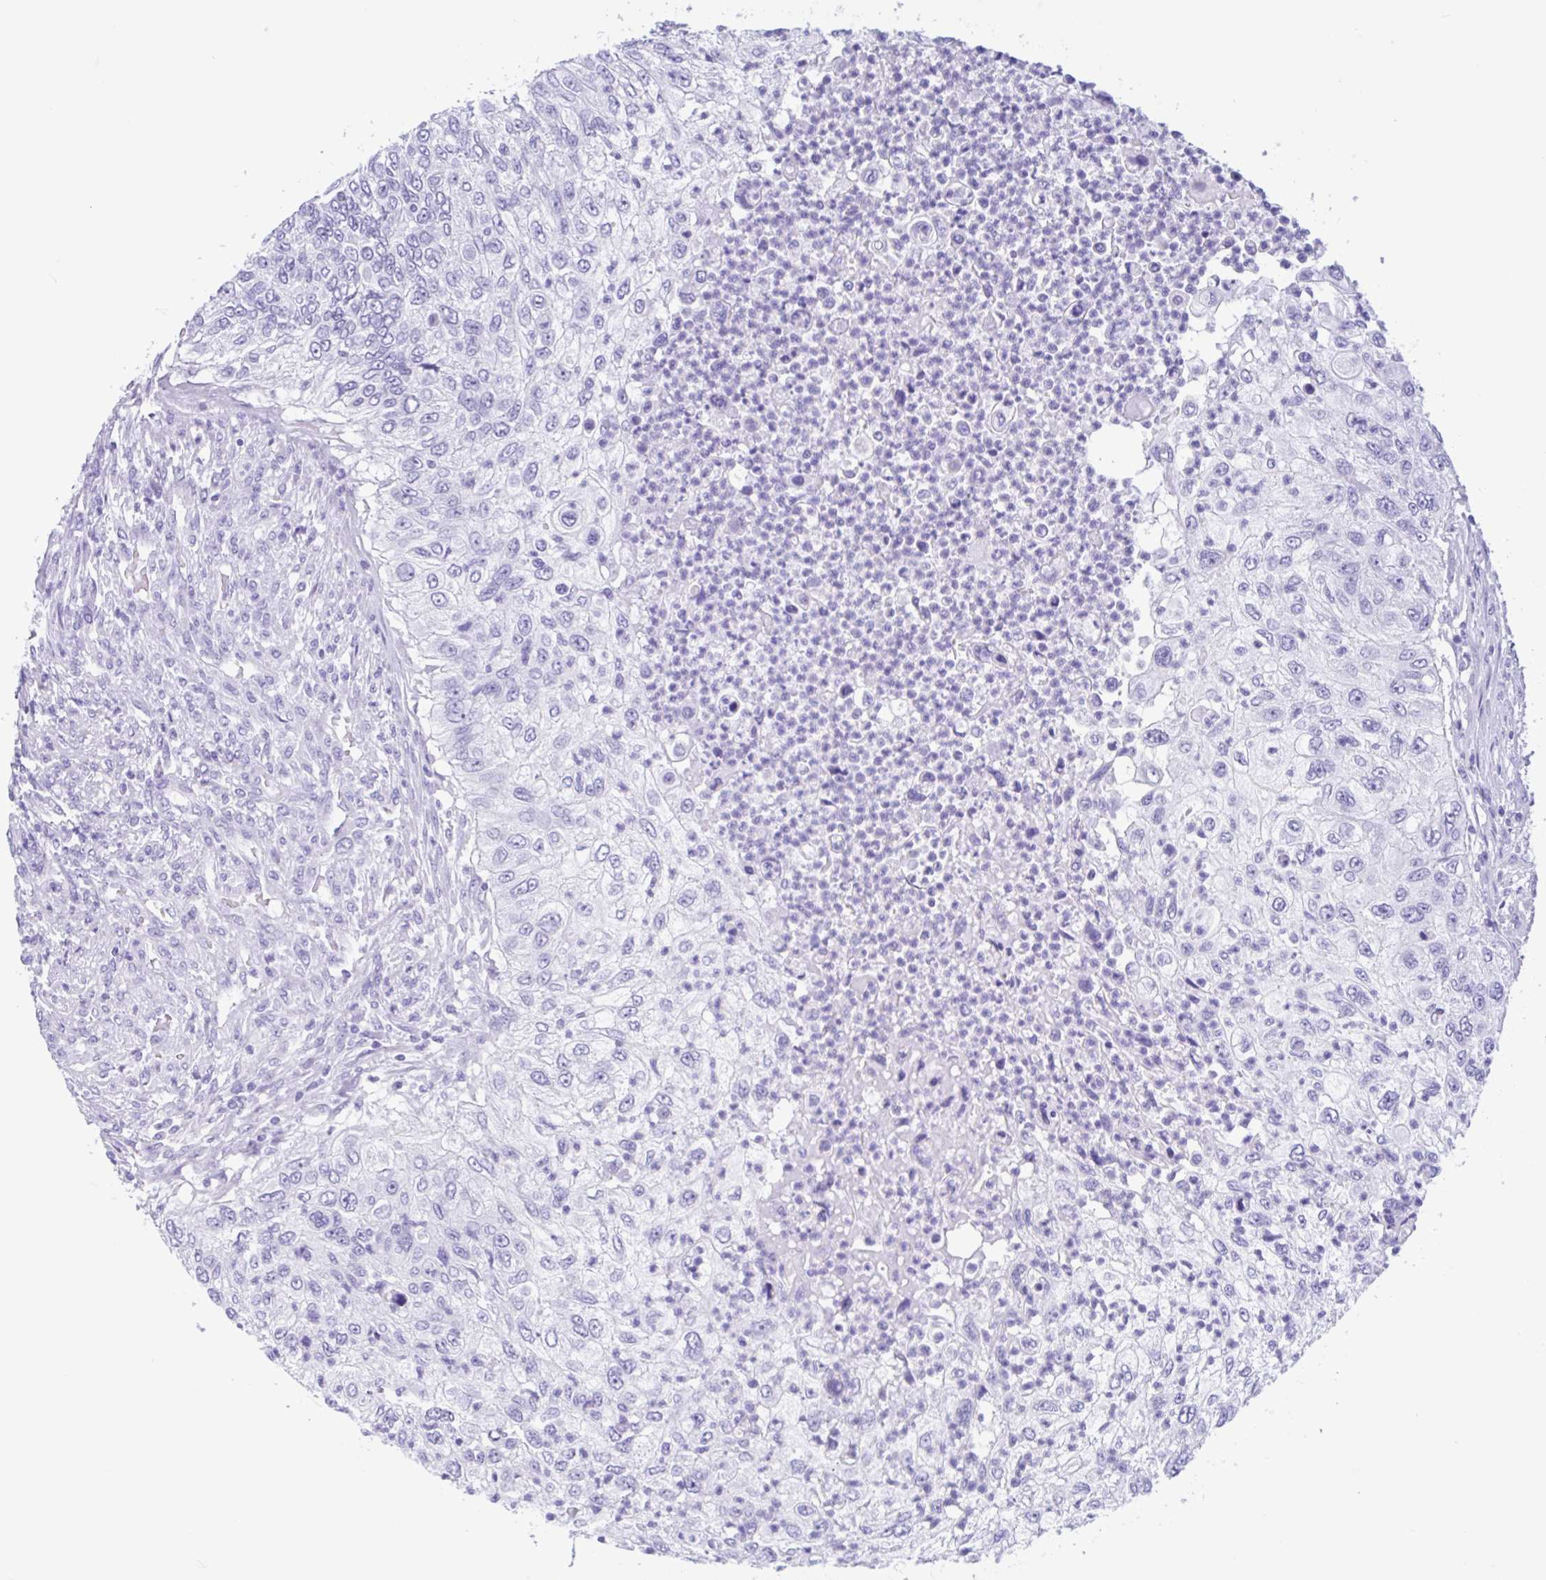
{"staining": {"intensity": "negative", "quantity": "none", "location": "none"}, "tissue": "urothelial cancer", "cell_type": "Tumor cells", "image_type": "cancer", "snomed": [{"axis": "morphology", "description": "Urothelial carcinoma, High grade"}, {"axis": "topography", "description": "Urinary bladder"}], "caption": "An IHC photomicrograph of urothelial carcinoma (high-grade) is shown. There is no staining in tumor cells of urothelial carcinoma (high-grade).", "gene": "IAPP", "patient": {"sex": "female", "age": 60}}